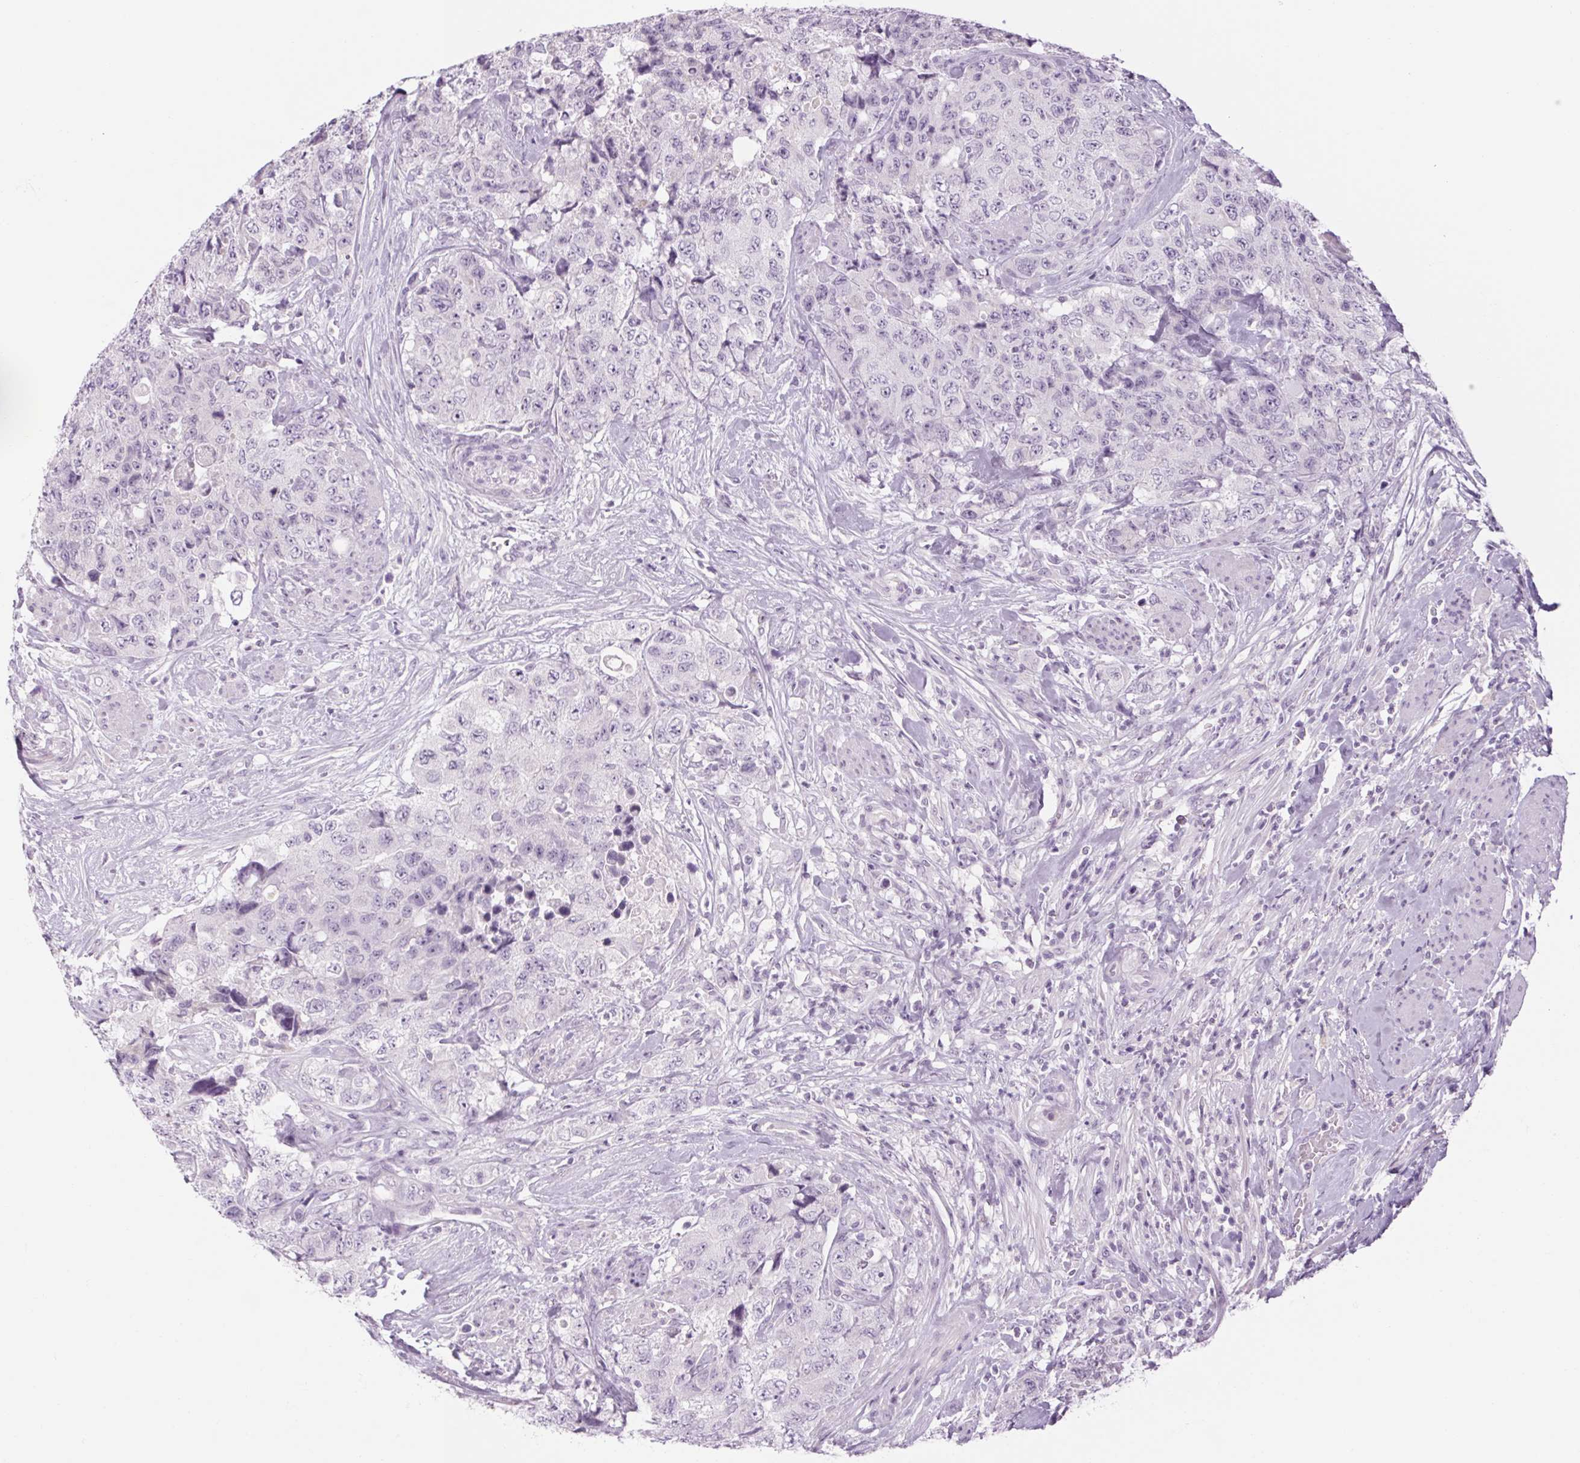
{"staining": {"intensity": "negative", "quantity": "none", "location": "none"}, "tissue": "urothelial cancer", "cell_type": "Tumor cells", "image_type": "cancer", "snomed": [{"axis": "morphology", "description": "Urothelial carcinoma, High grade"}, {"axis": "topography", "description": "Urinary bladder"}], "caption": "A micrograph of urothelial carcinoma (high-grade) stained for a protein demonstrates no brown staining in tumor cells.", "gene": "RPTN", "patient": {"sex": "female", "age": 78}}